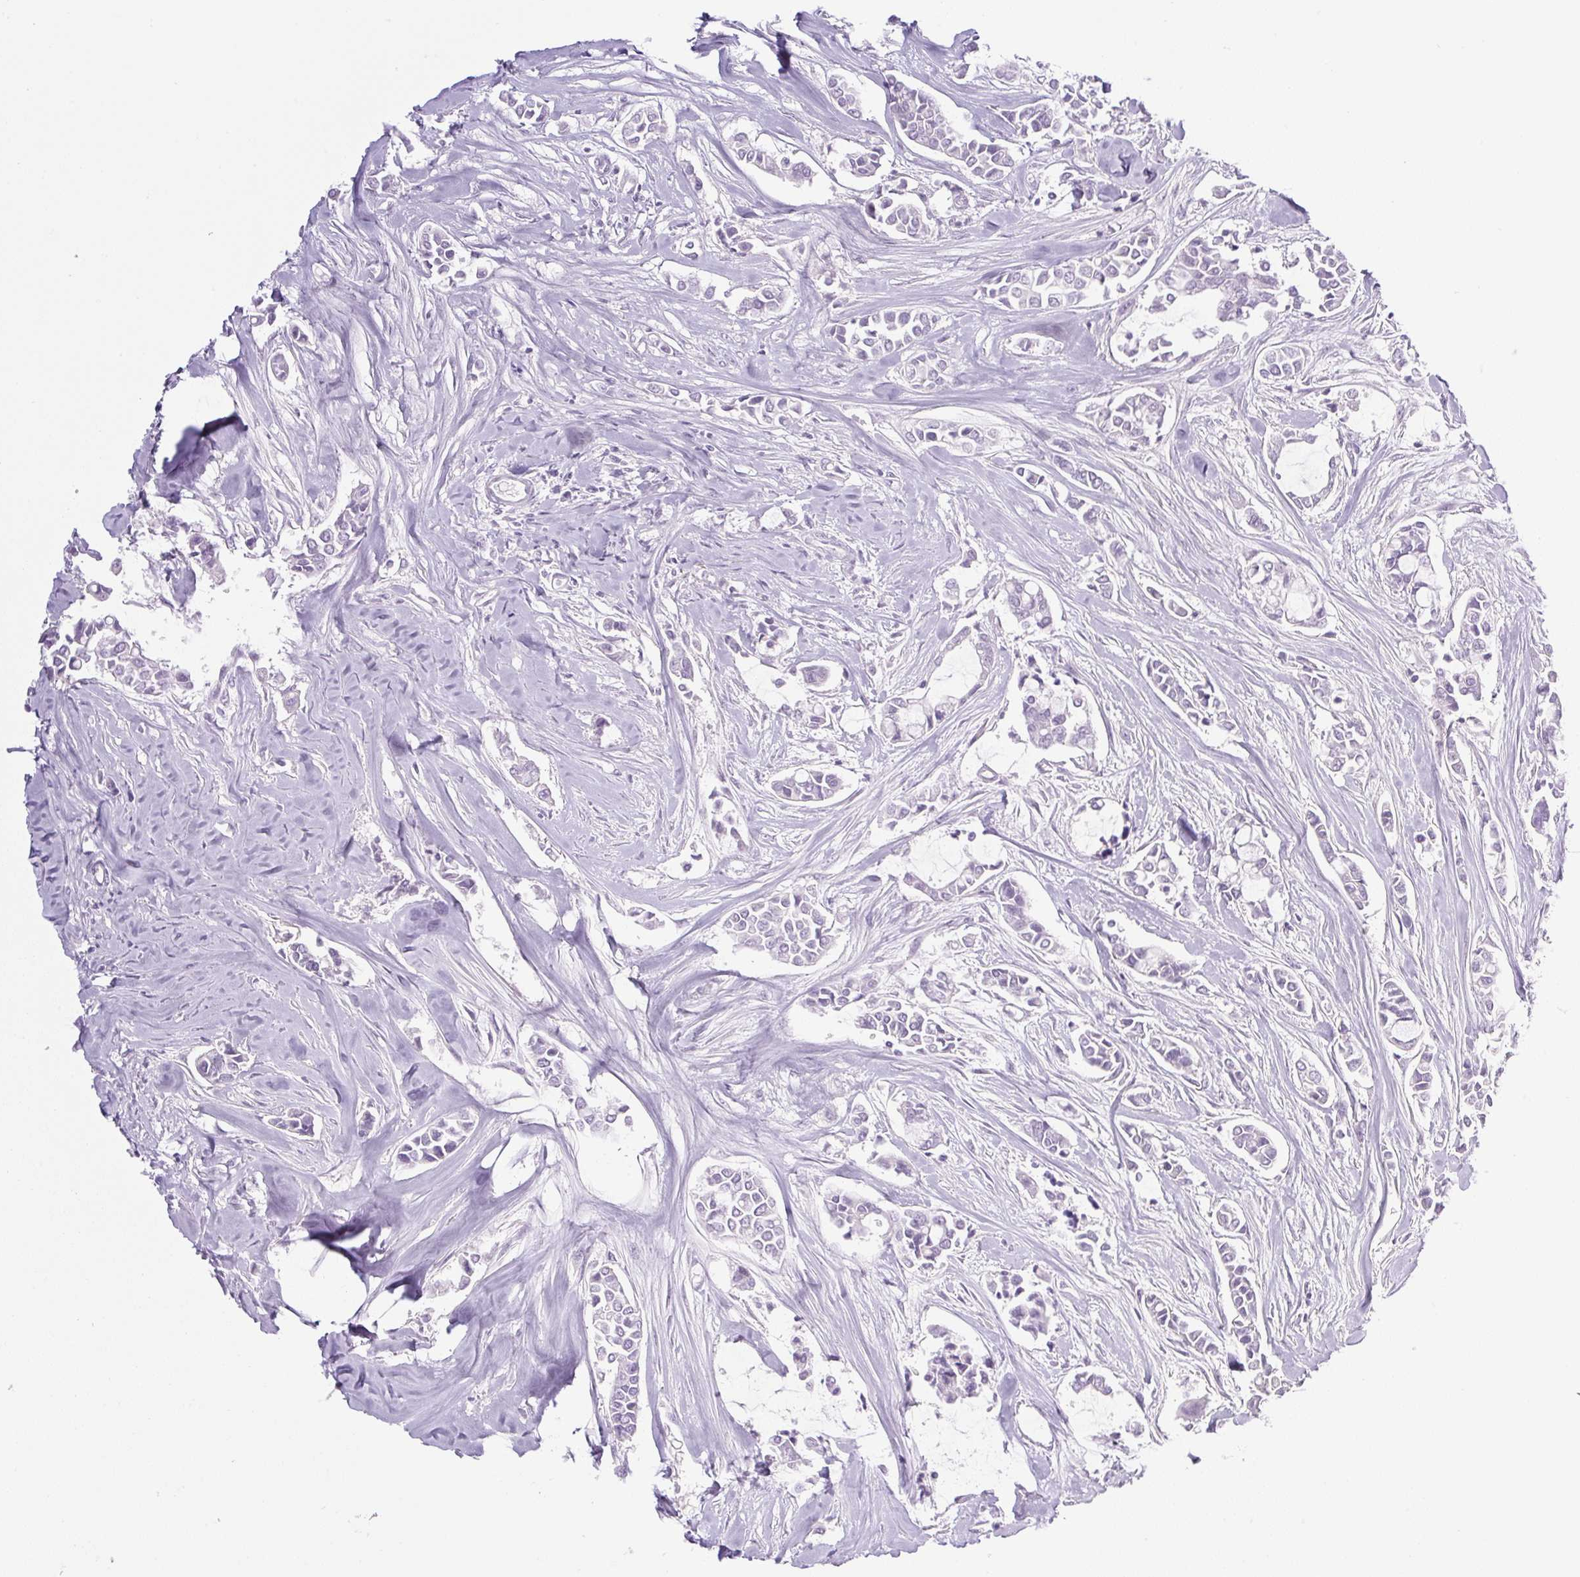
{"staining": {"intensity": "negative", "quantity": "none", "location": "none"}, "tissue": "breast cancer", "cell_type": "Tumor cells", "image_type": "cancer", "snomed": [{"axis": "morphology", "description": "Duct carcinoma"}, {"axis": "topography", "description": "Breast"}], "caption": "Immunohistochemical staining of intraductal carcinoma (breast) shows no significant staining in tumor cells.", "gene": "COL9A2", "patient": {"sex": "female", "age": 84}}